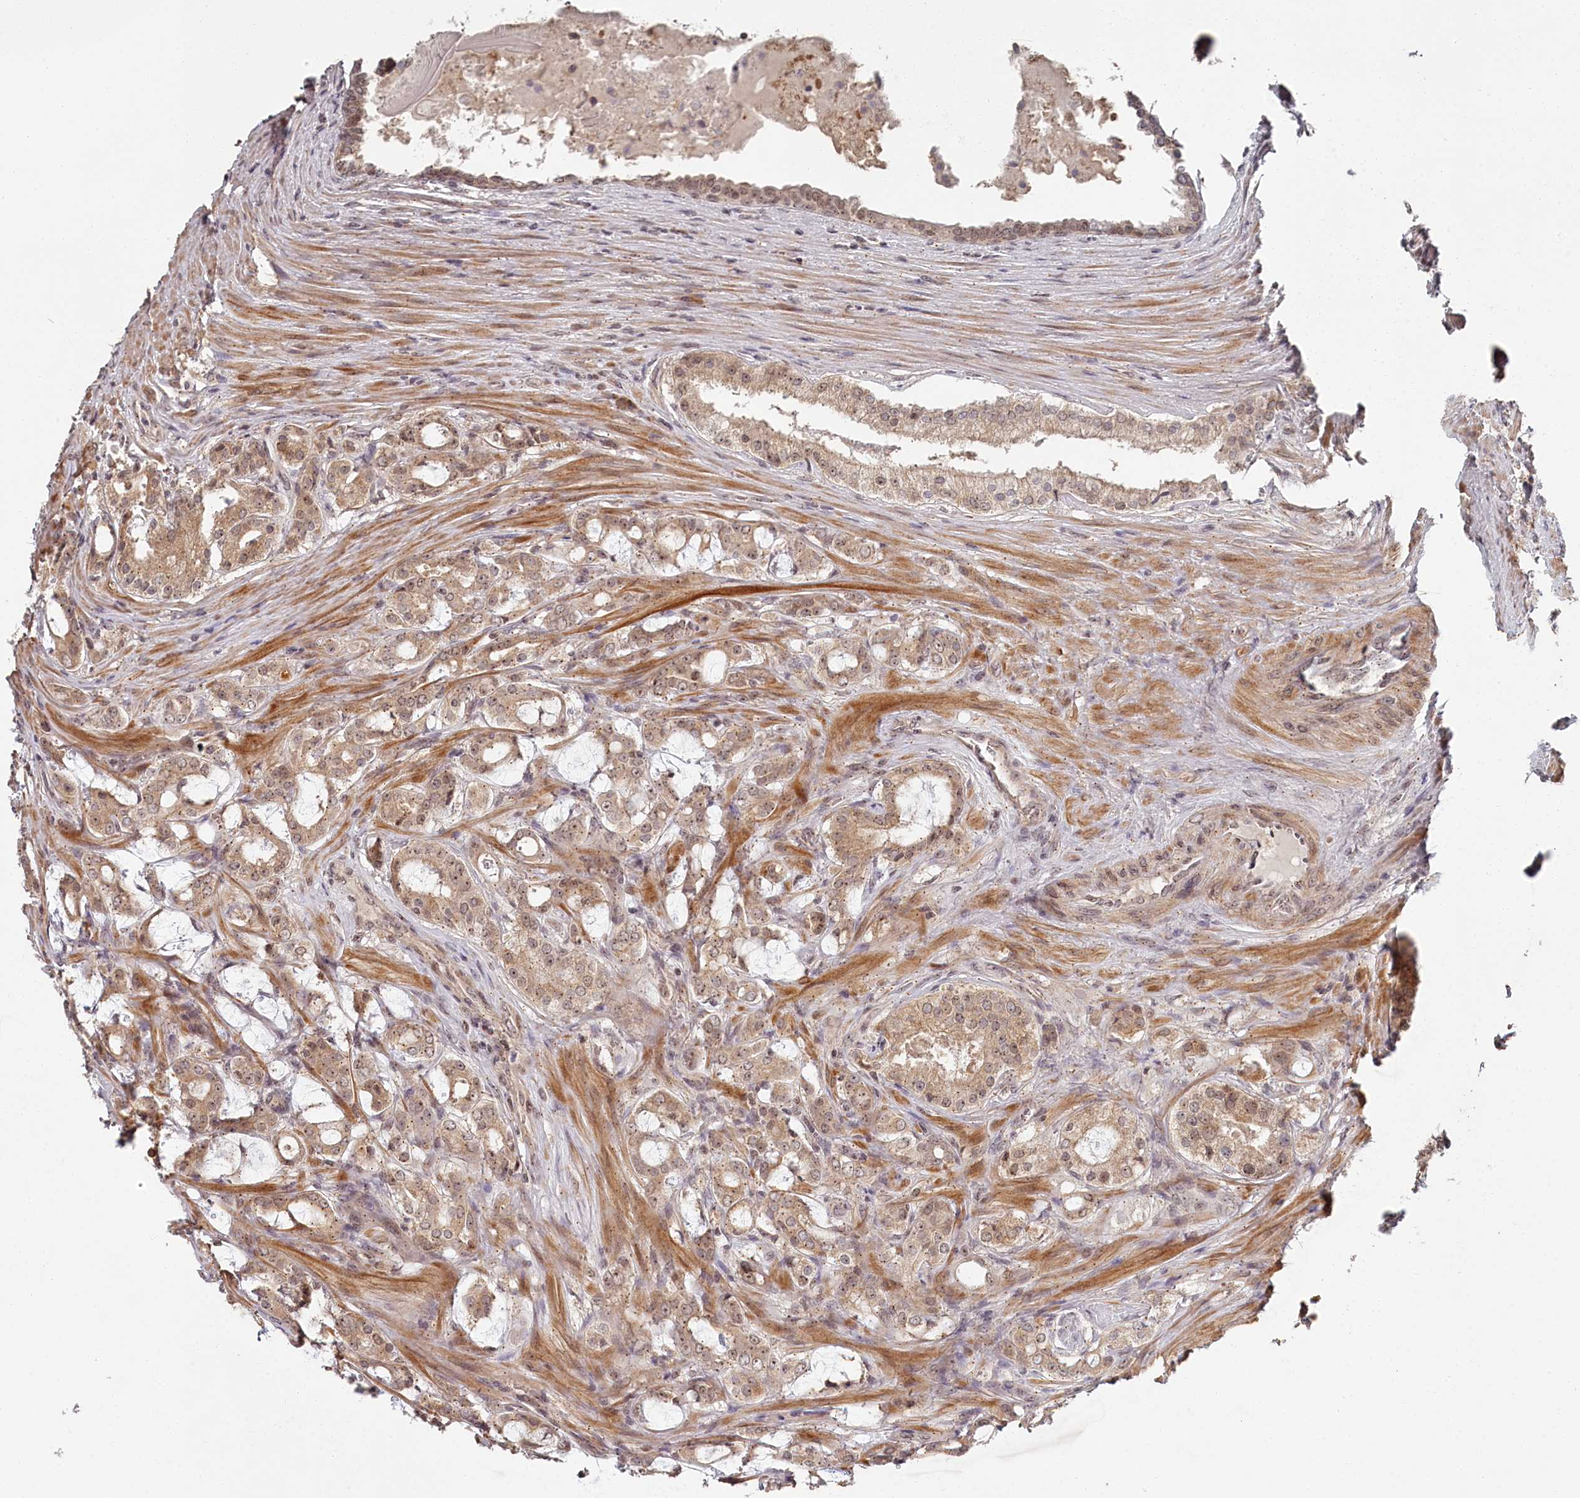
{"staining": {"intensity": "moderate", "quantity": ">75%", "location": "cytoplasmic/membranous,nuclear"}, "tissue": "prostate cancer", "cell_type": "Tumor cells", "image_type": "cancer", "snomed": [{"axis": "morphology", "description": "Adenocarcinoma, High grade"}, {"axis": "topography", "description": "Prostate"}], "caption": "Prostate high-grade adenocarcinoma stained for a protein (brown) displays moderate cytoplasmic/membranous and nuclear positive expression in about >75% of tumor cells.", "gene": "EXOSC1", "patient": {"sex": "male", "age": 63}}